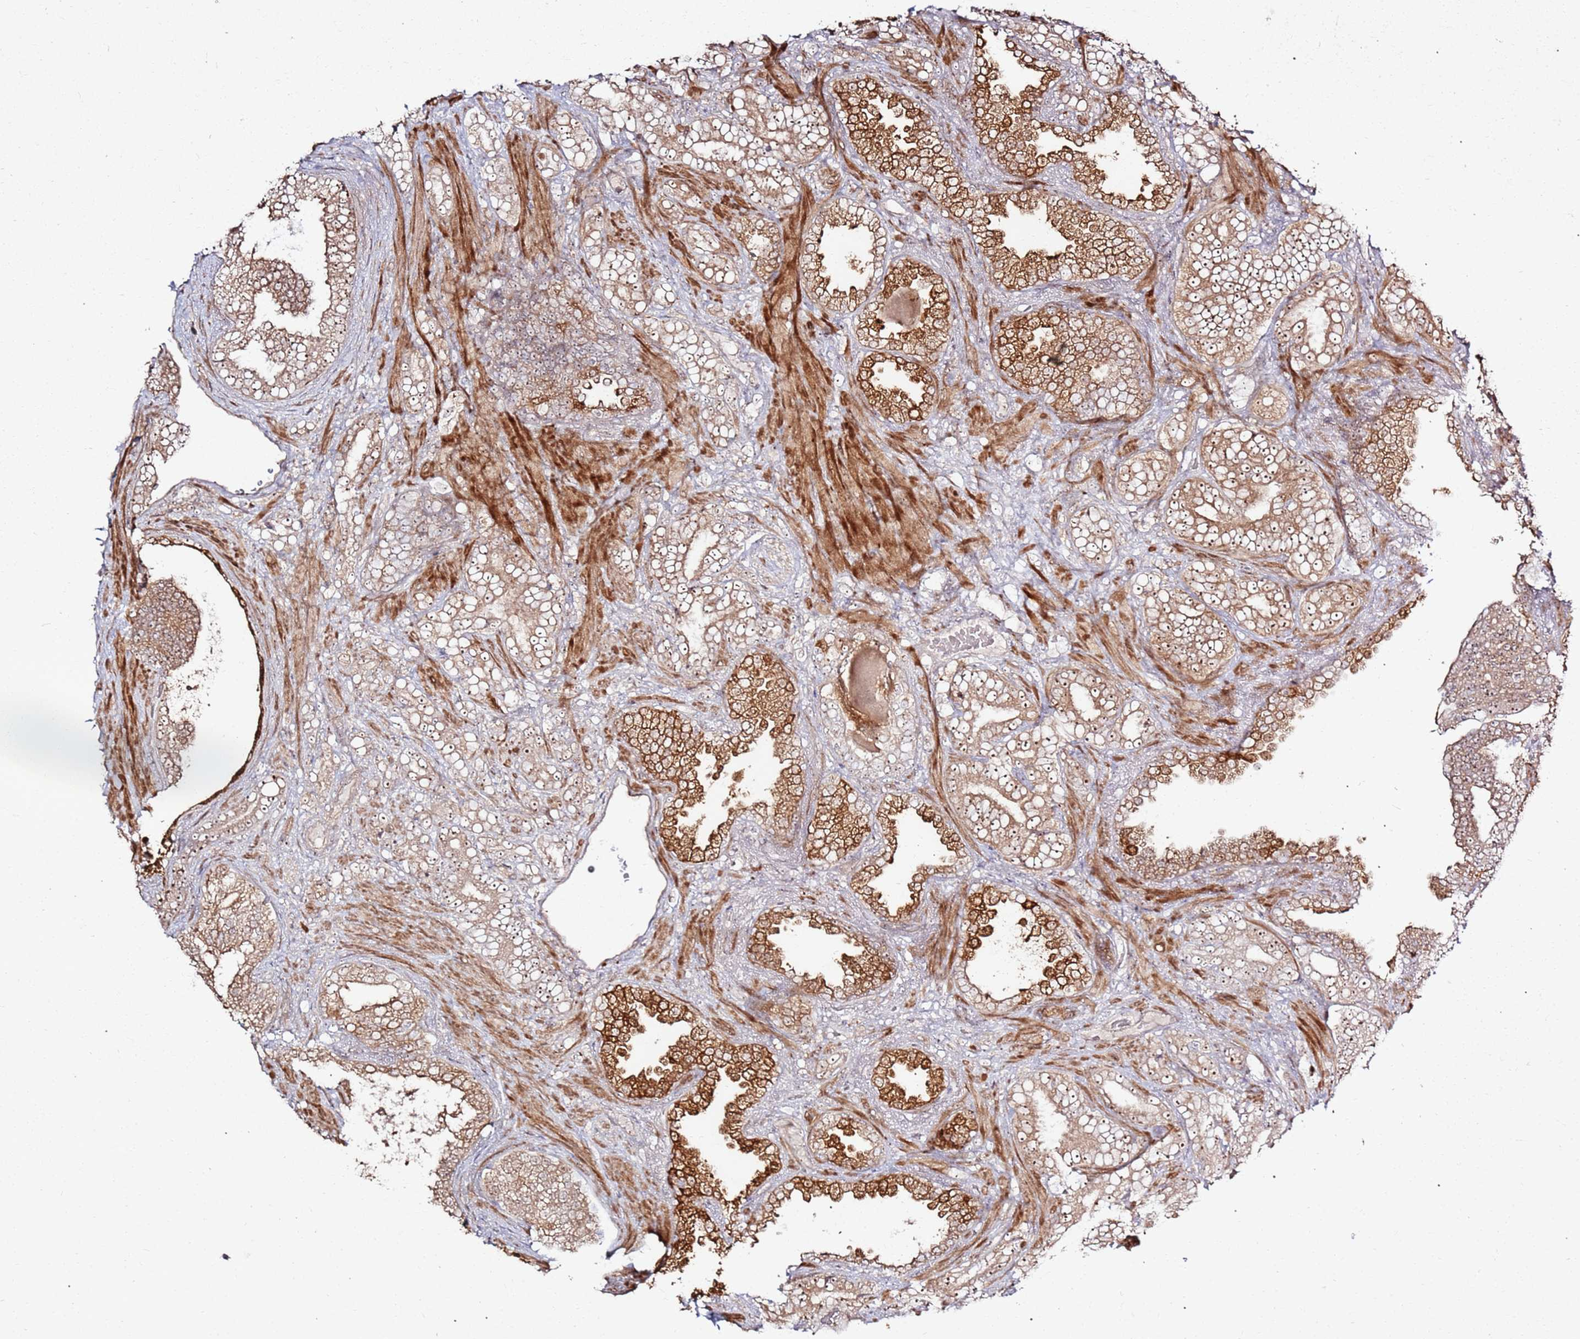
{"staining": {"intensity": "moderate", "quantity": ">75%", "location": "cytoplasmic/membranous,nuclear"}, "tissue": "prostate cancer", "cell_type": "Tumor cells", "image_type": "cancer", "snomed": [{"axis": "morphology", "description": "Adenocarcinoma, High grade"}, {"axis": "topography", "description": "Prostate and seminal vesicle, NOS"}], "caption": "Human prostate adenocarcinoma (high-grade) stained with a brown dye reveals moderate cytoplasmic/membranous and nuclear positive staining in about >75% of tumor cells.", "gene": "CNPY1", "patient": {"sex": "male", "age": 67}}